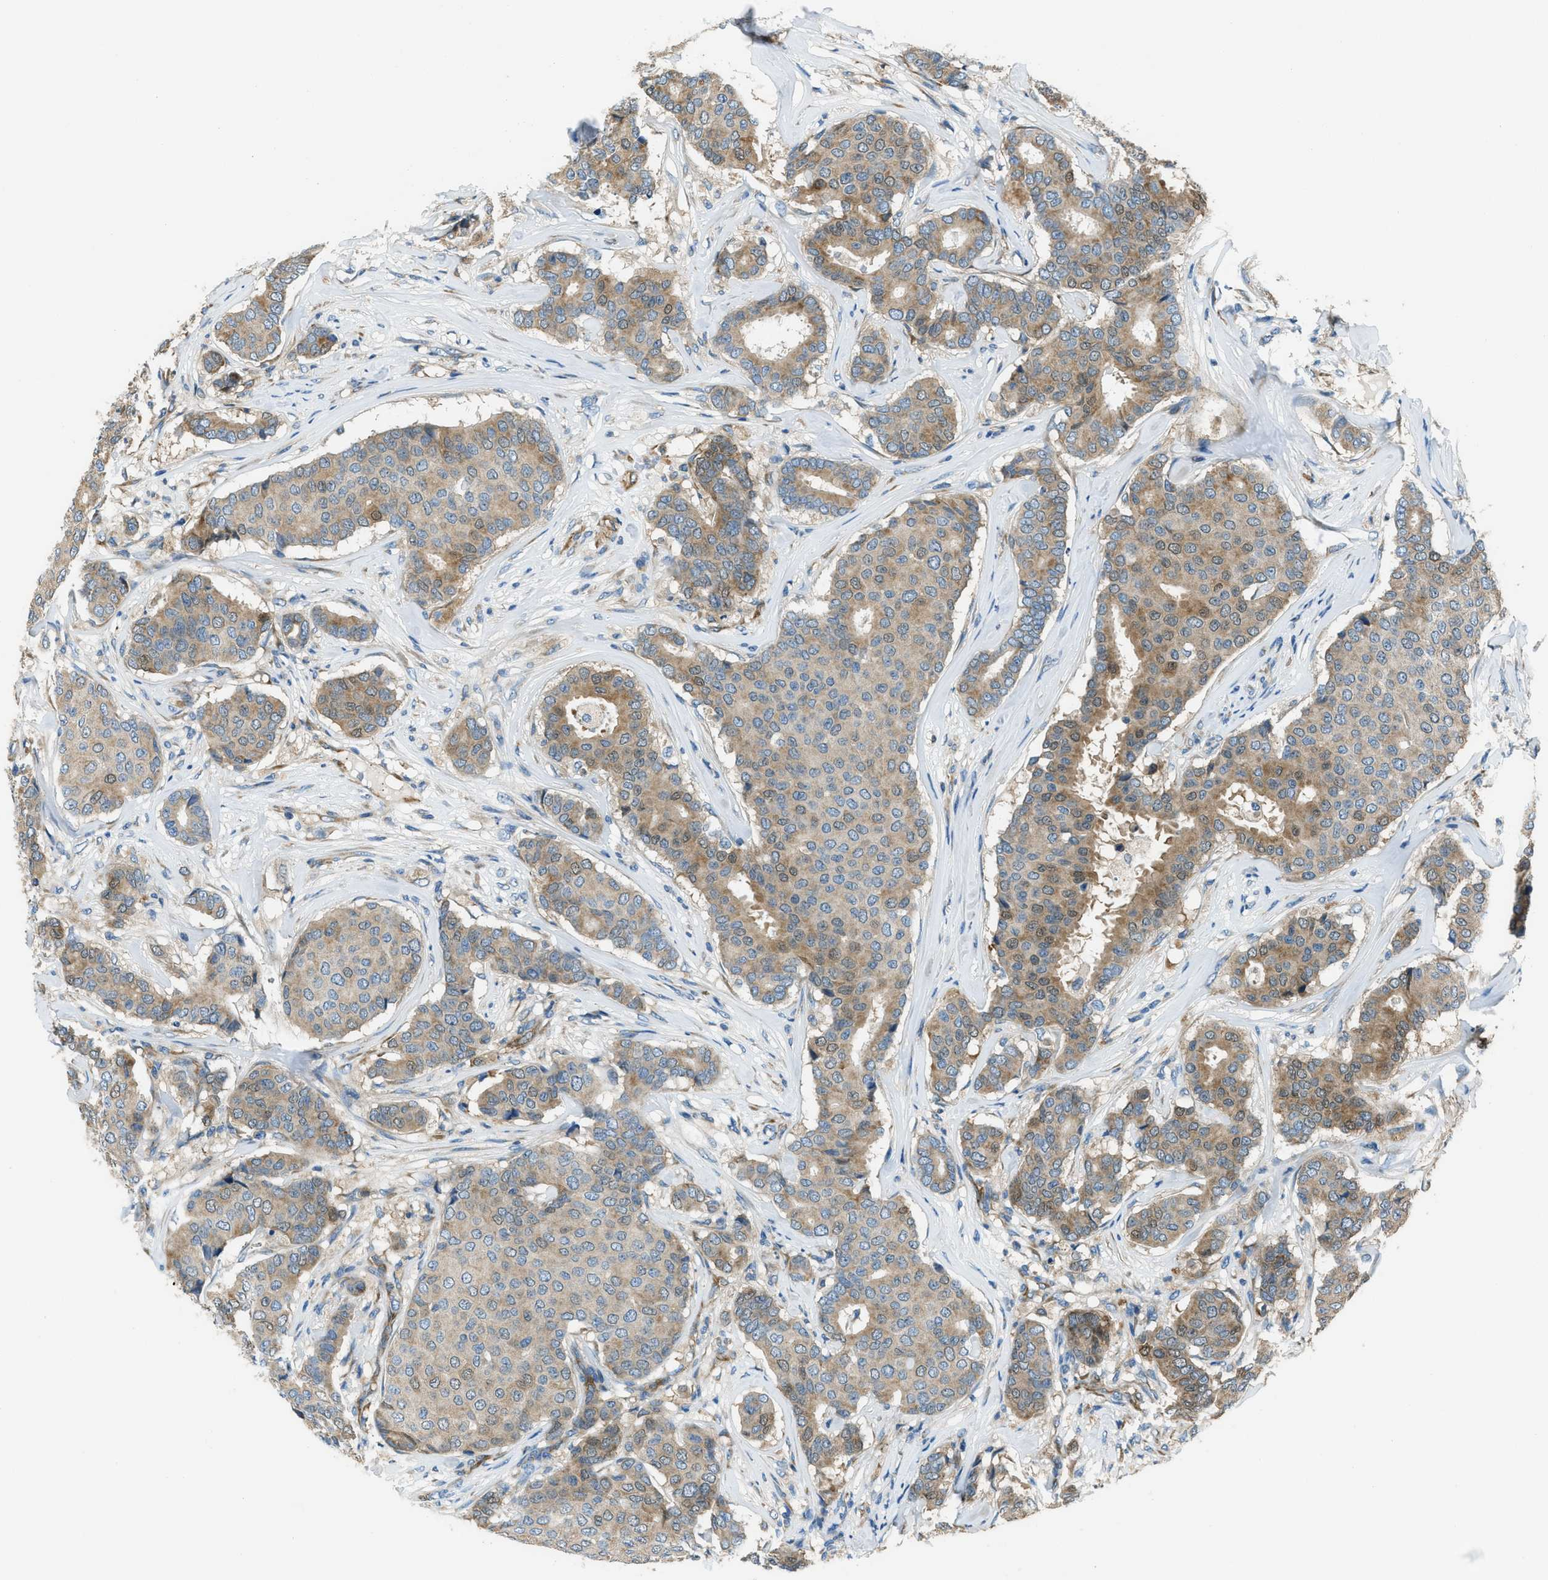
{"staining": {"intensity": "weak", "quantity": ">75%", "location": "cytoplasmic/membranous"}, "tissue": "breast cancer", "cell_type": "Tumor cells", "image_type": "cancer", "snomed": [{"axis": "morphology", "description": "Duct carcinoma"}, {"axis": "topography", "description": "Breast"}], "caption": "A brown stain shows weak cytoplasmic/membranous staining of a protein in human breast cancer (intraductal carcinoma) tumor cells.", "gene": "GIMAP8", "patient": {"sex": "female", "age": 75}}